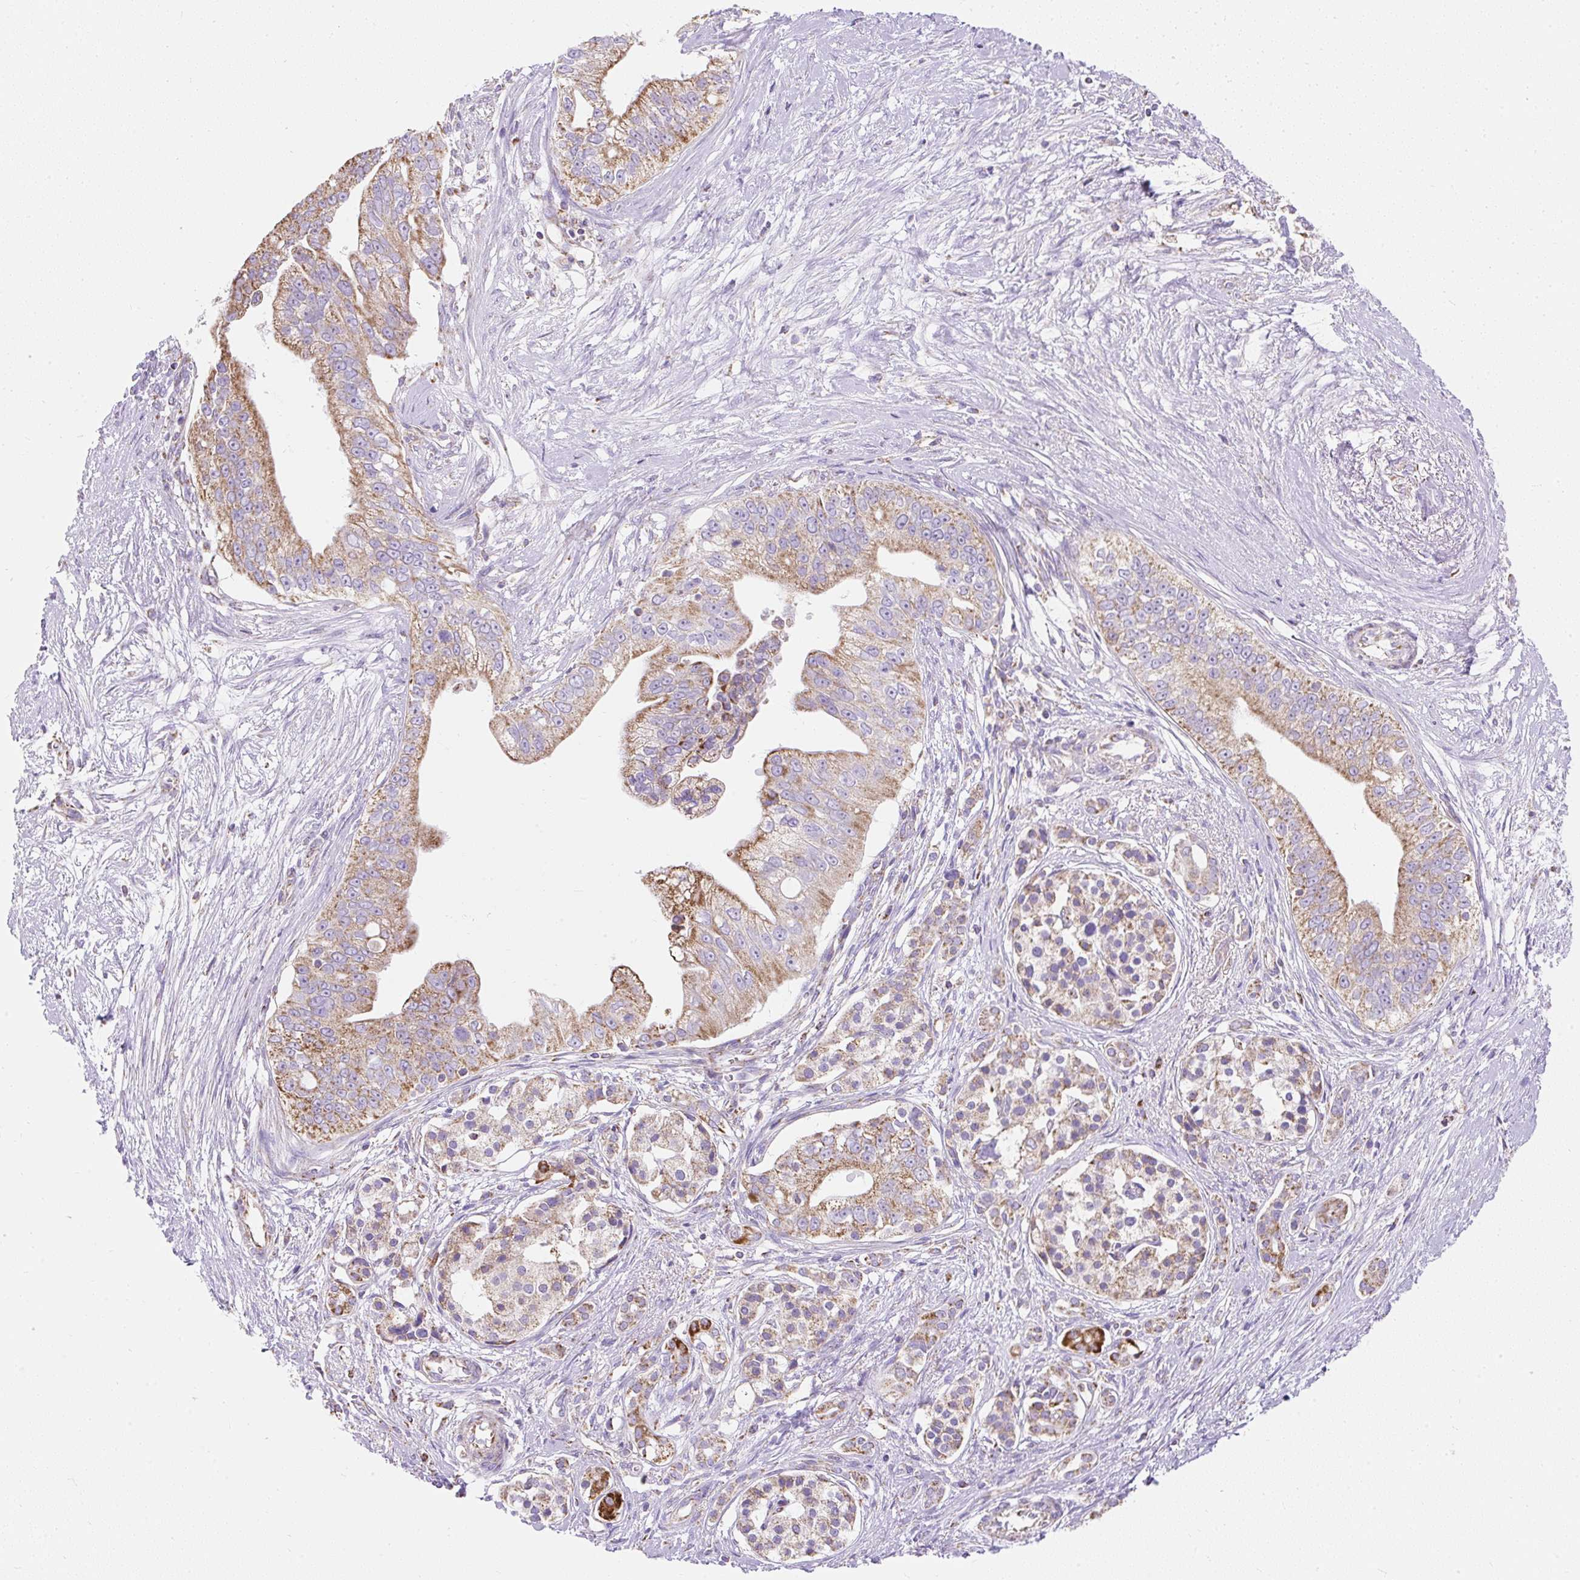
{"staining": {"intensity": "moderate", "quantity": ">75%", "location": "cytoplasmic/membranous"}, "tissue": "pancreatic cancer", "cell_type": "Tumor cells", "image_type": "cancer", "snomed": [{"axis": "morphology", "description": "Adenocarcinoma, NOS"}, {"axis": "topography", "description": "Pancreas"}], "caption": "DAB (3,3'-diaminobenzidine) immunohistochemical staining of adenocarcinoma (pancreatic) demonstrates moderate cytoplasmic/membranous protein expression in approximately >75% of tumor cells.", "gene": "DAAM2", "patient": {"sex": "male", "age": 70}}